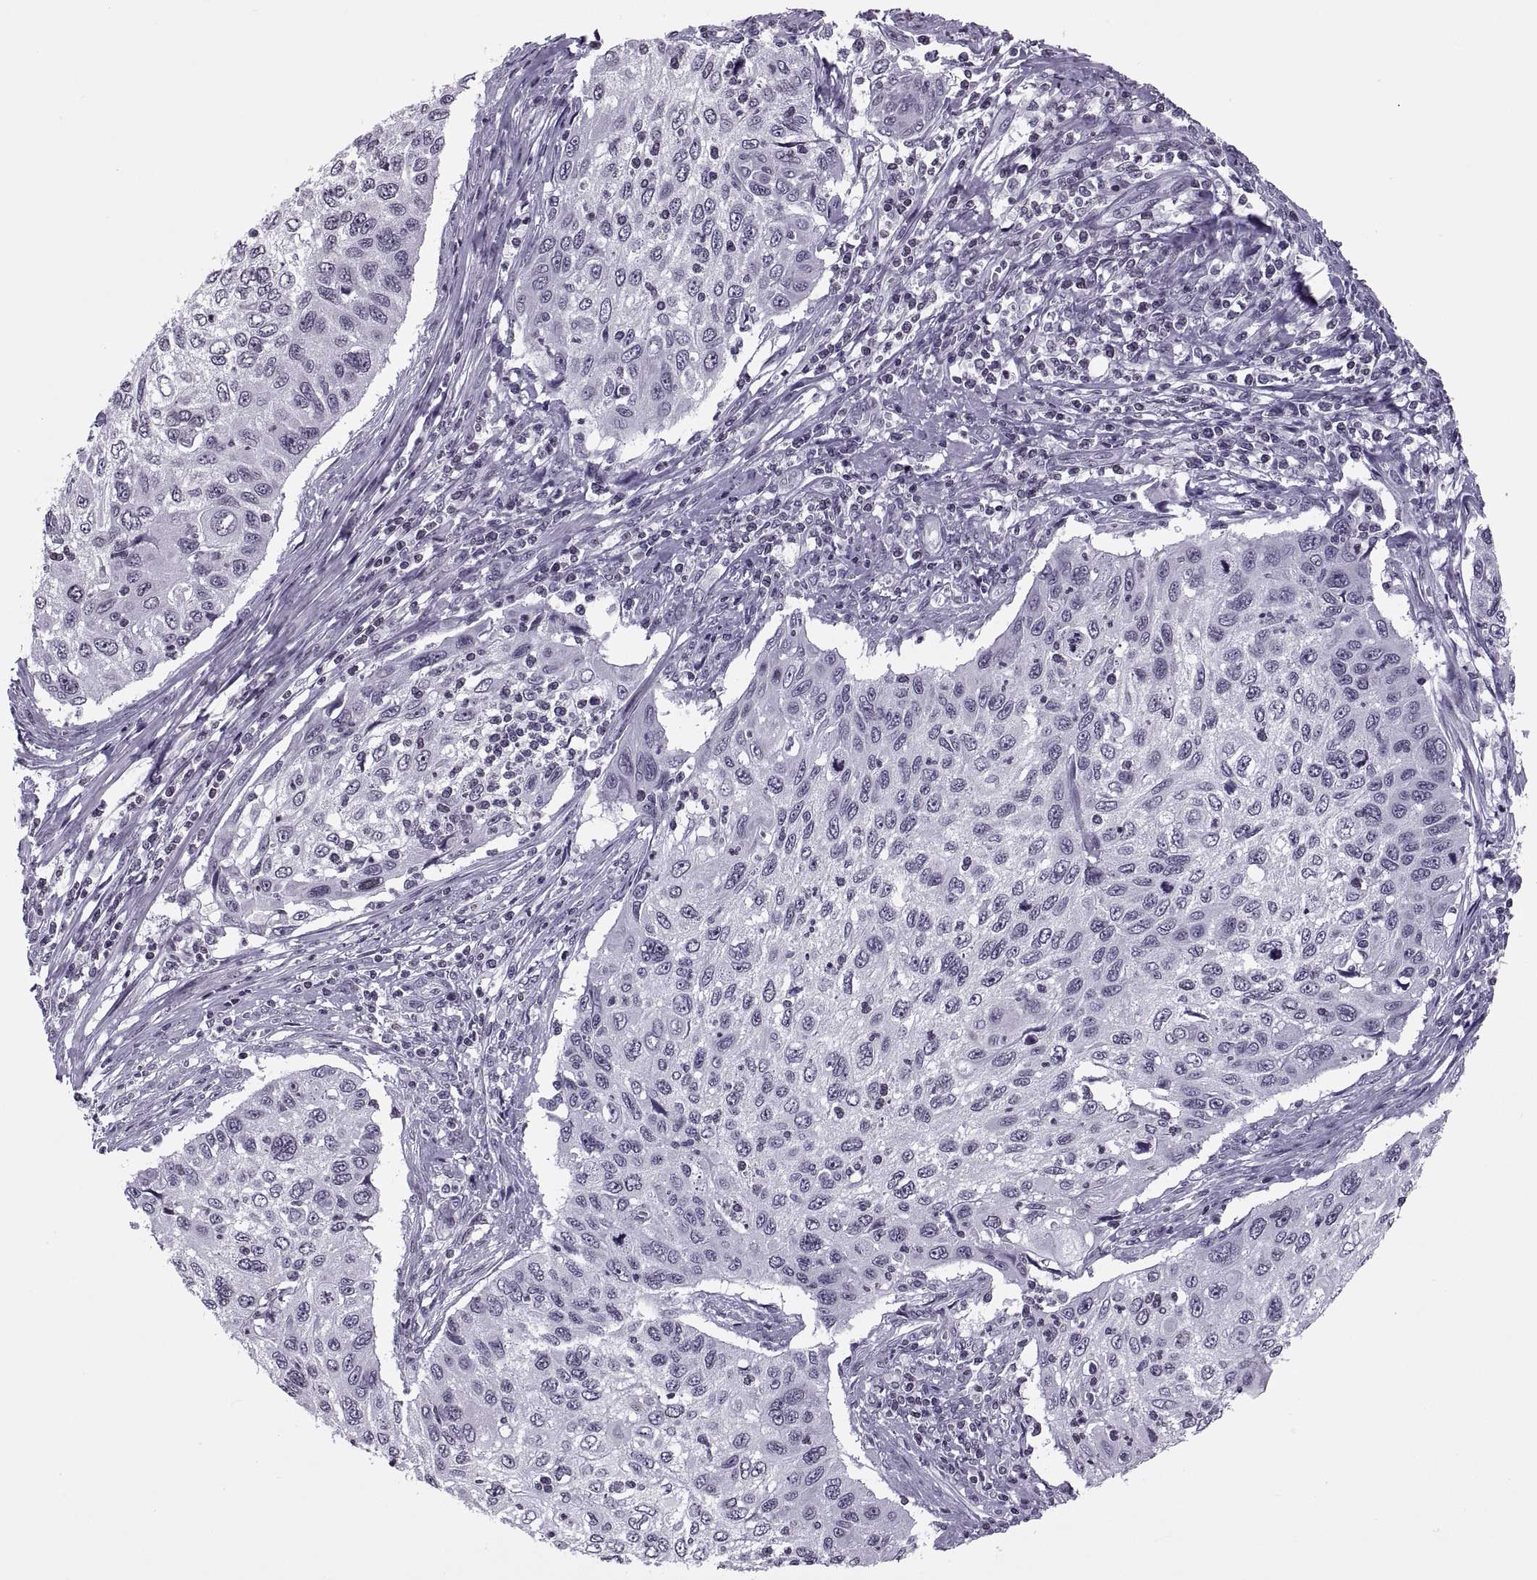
{"staining": {"intensity": "negative", "quantity": "none", "location": "none"}, "tissue": "cervical cancer", "cell_type": "Tumor cells", "image_type": "cancer", "snomed": [{"axis": "morphology", "description": "Squamous cell carcinoma, NOS"}, {"axis": "topography", "description": "Cervix"}], "caption": "DAB (3,3'-diaminobenzidine) immunohistochemical staining of human squamous cell carcinoma (cervical) reveals no significant staining in tumor cells.", "gene": "H1-8", "patient": {"sex": "female", "age": 70}}